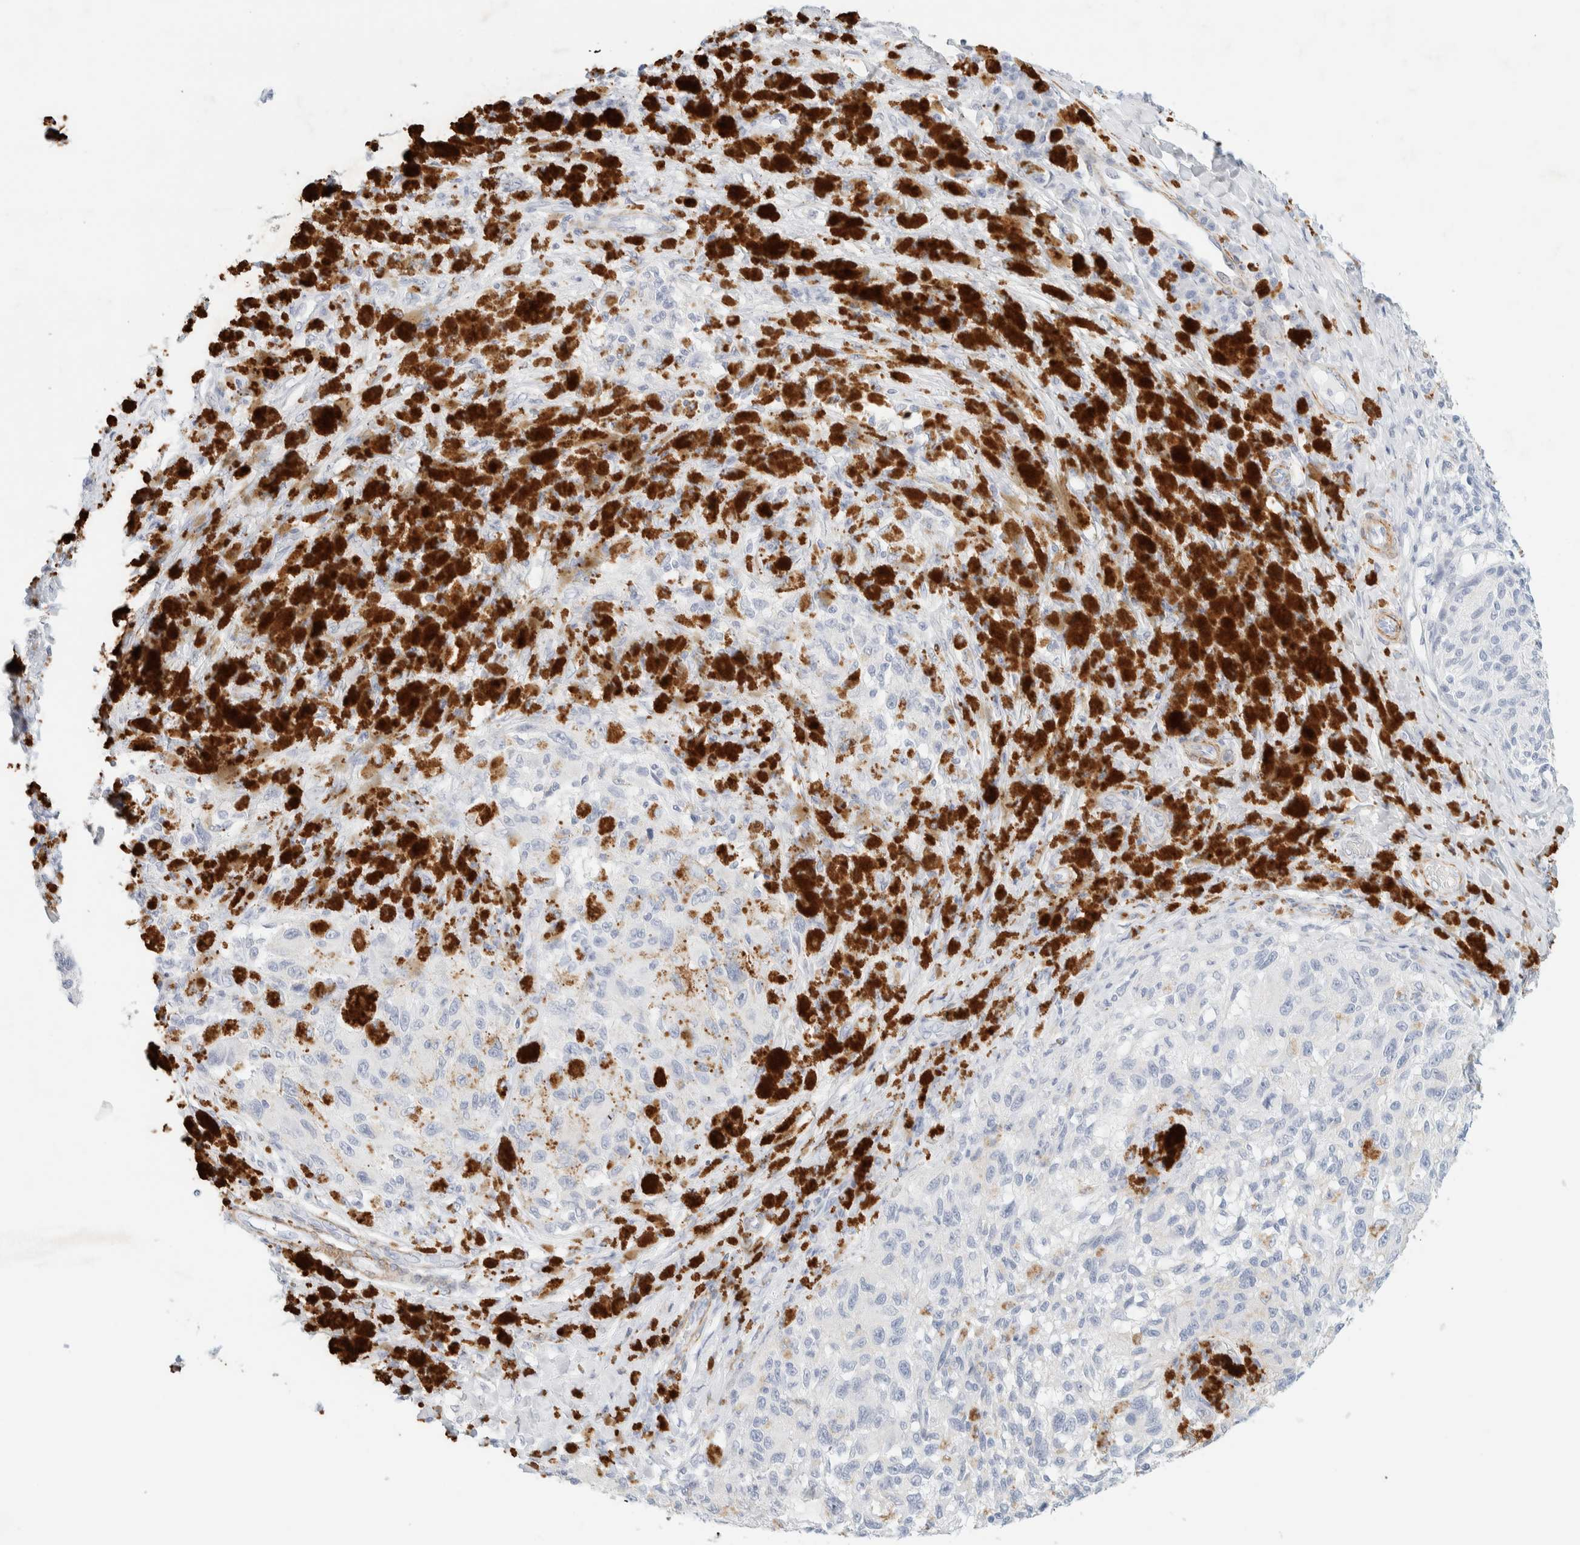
{"staining": {"intensity": "negative", "quantity": "none", "location": "none"}, "tissue": "melanoma", "cell_type": "Tumor cells", "image_type": "cancer", "snomed": [{"axis": "morphology", "description": "Malignant melanoma, NOS"}, {"axis": "topography", "description": "Skin"}], "caption": "High power microscopy micrograph of an IHC image of melanoma, revealing no significant positivity in tumor cells.", "gene": "AFMID", "patient": {"sex": "female", "age": 73}}